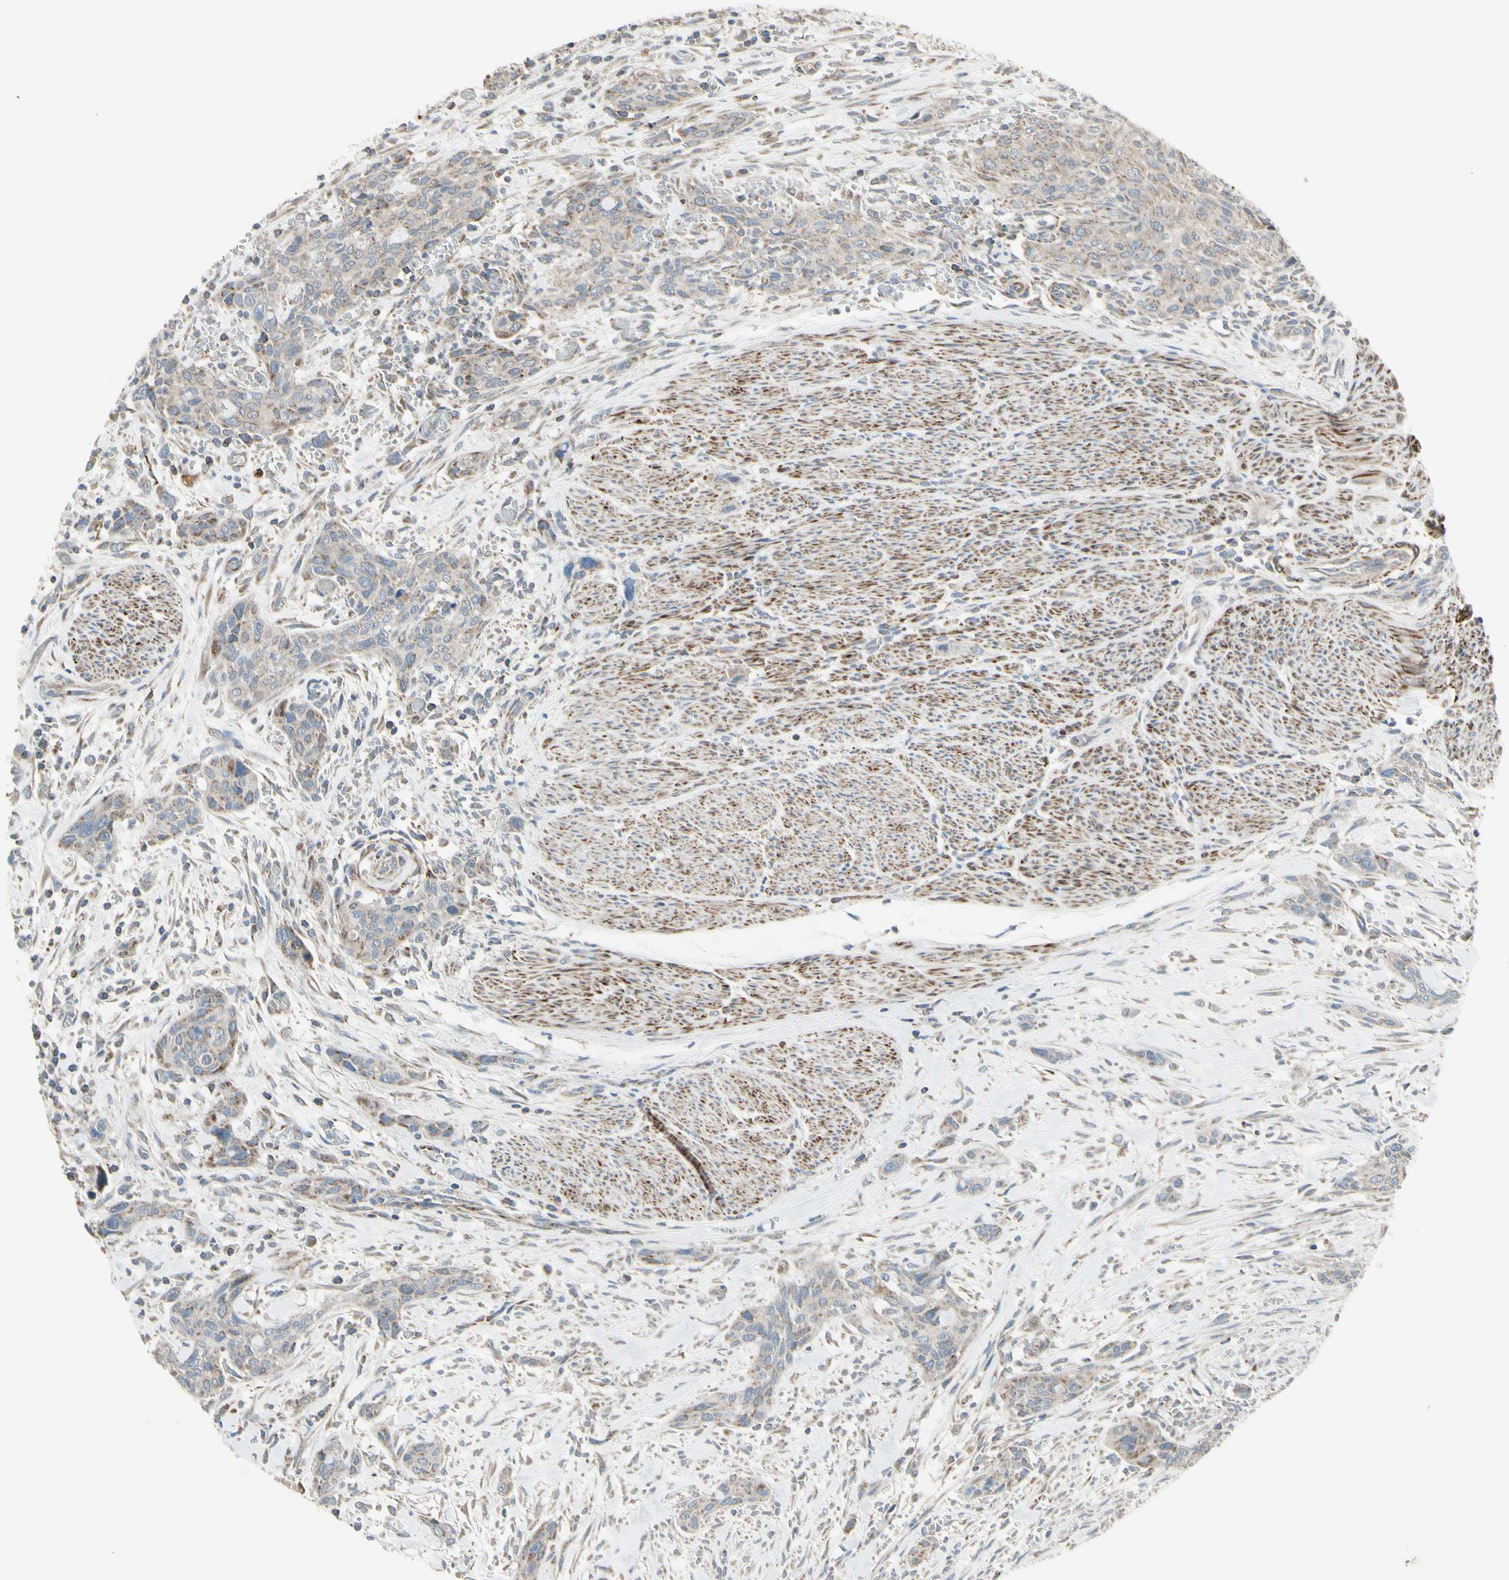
{"staining": {"intensity": "weak", "quantity": "25%-75%", "location": "cytoplasmic/membranous"}, "tissue": "urothelial cancer", "cell_type": "Tumor cells", "image_type": "cancer", "snomed": [{"axis": "morphology", "description": "Urothelial carcinoma, High grade"}, {"axis": "topography", "description": "Urinary bladder"}], "caption": "Immunohistochemistry (IHC) micrograph of high-grade urothelial carcinoma stained for a protein (brown), which displays low levels of weak cytoplasmic/membranous staining in about 25%-75% of tumor cells.", "gene": "FAM171B", "patient": {"sex": "male", "age": 35}}